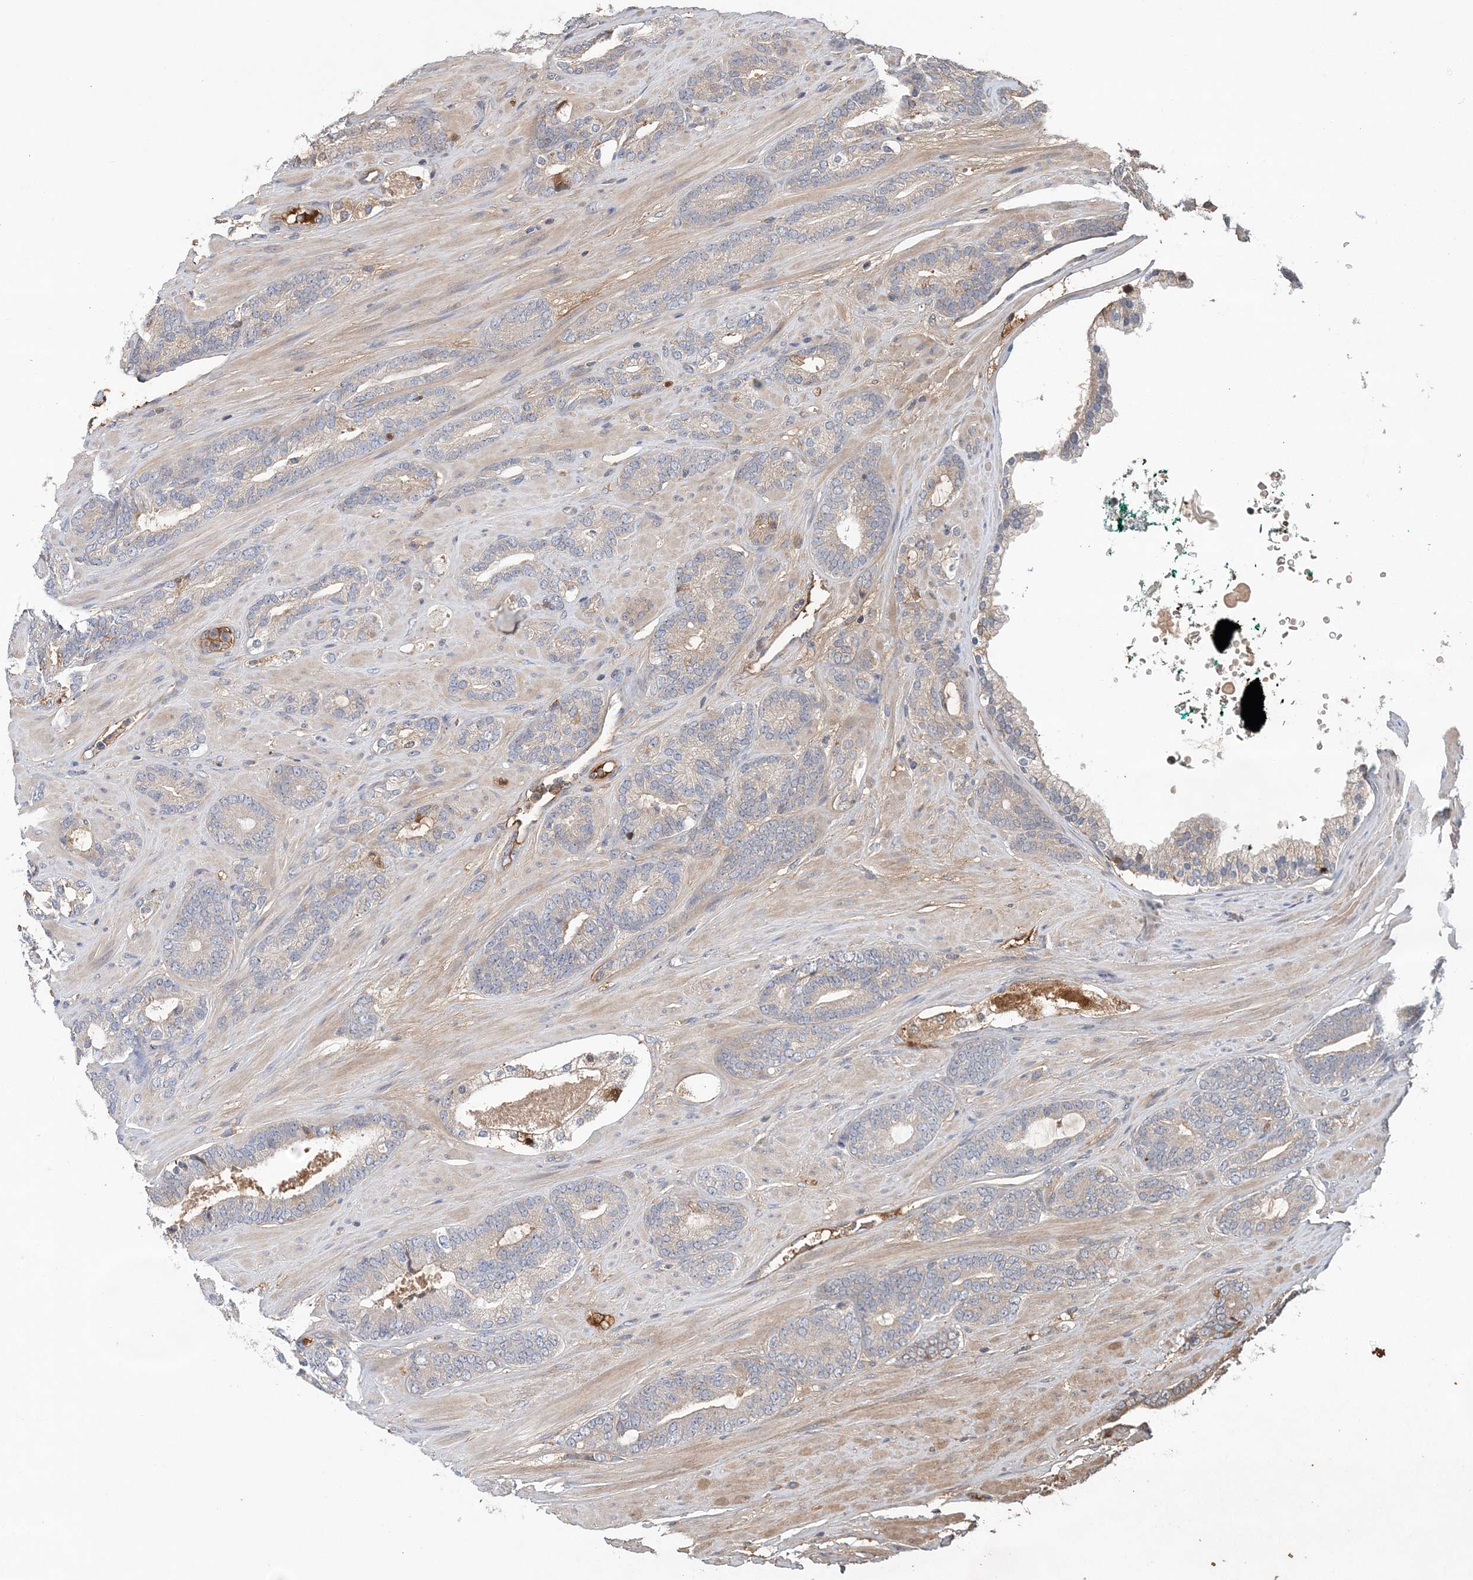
{"staining": {"intensity": "negative", "quantity": "none", "location": "none"}, "tissue": "prostate cancer", "cell_type": "Tumor cells", "image_type": "cancer", "snomed": [{"axis": "morphology", "description": "Adenocarcinoma, Low grade"}, {"axis": "topography", "description": "Prostate"}], "caption": "High magnification brightfield microscopy of prostate cancer (low-grade adenocarcinoma) stained with DAB (brown) and counterstained with hematoxylin (blue): tumor cells show no significant expression.", "gene": "SYCP3", "patient": {"sex": "male", "age": 63}}